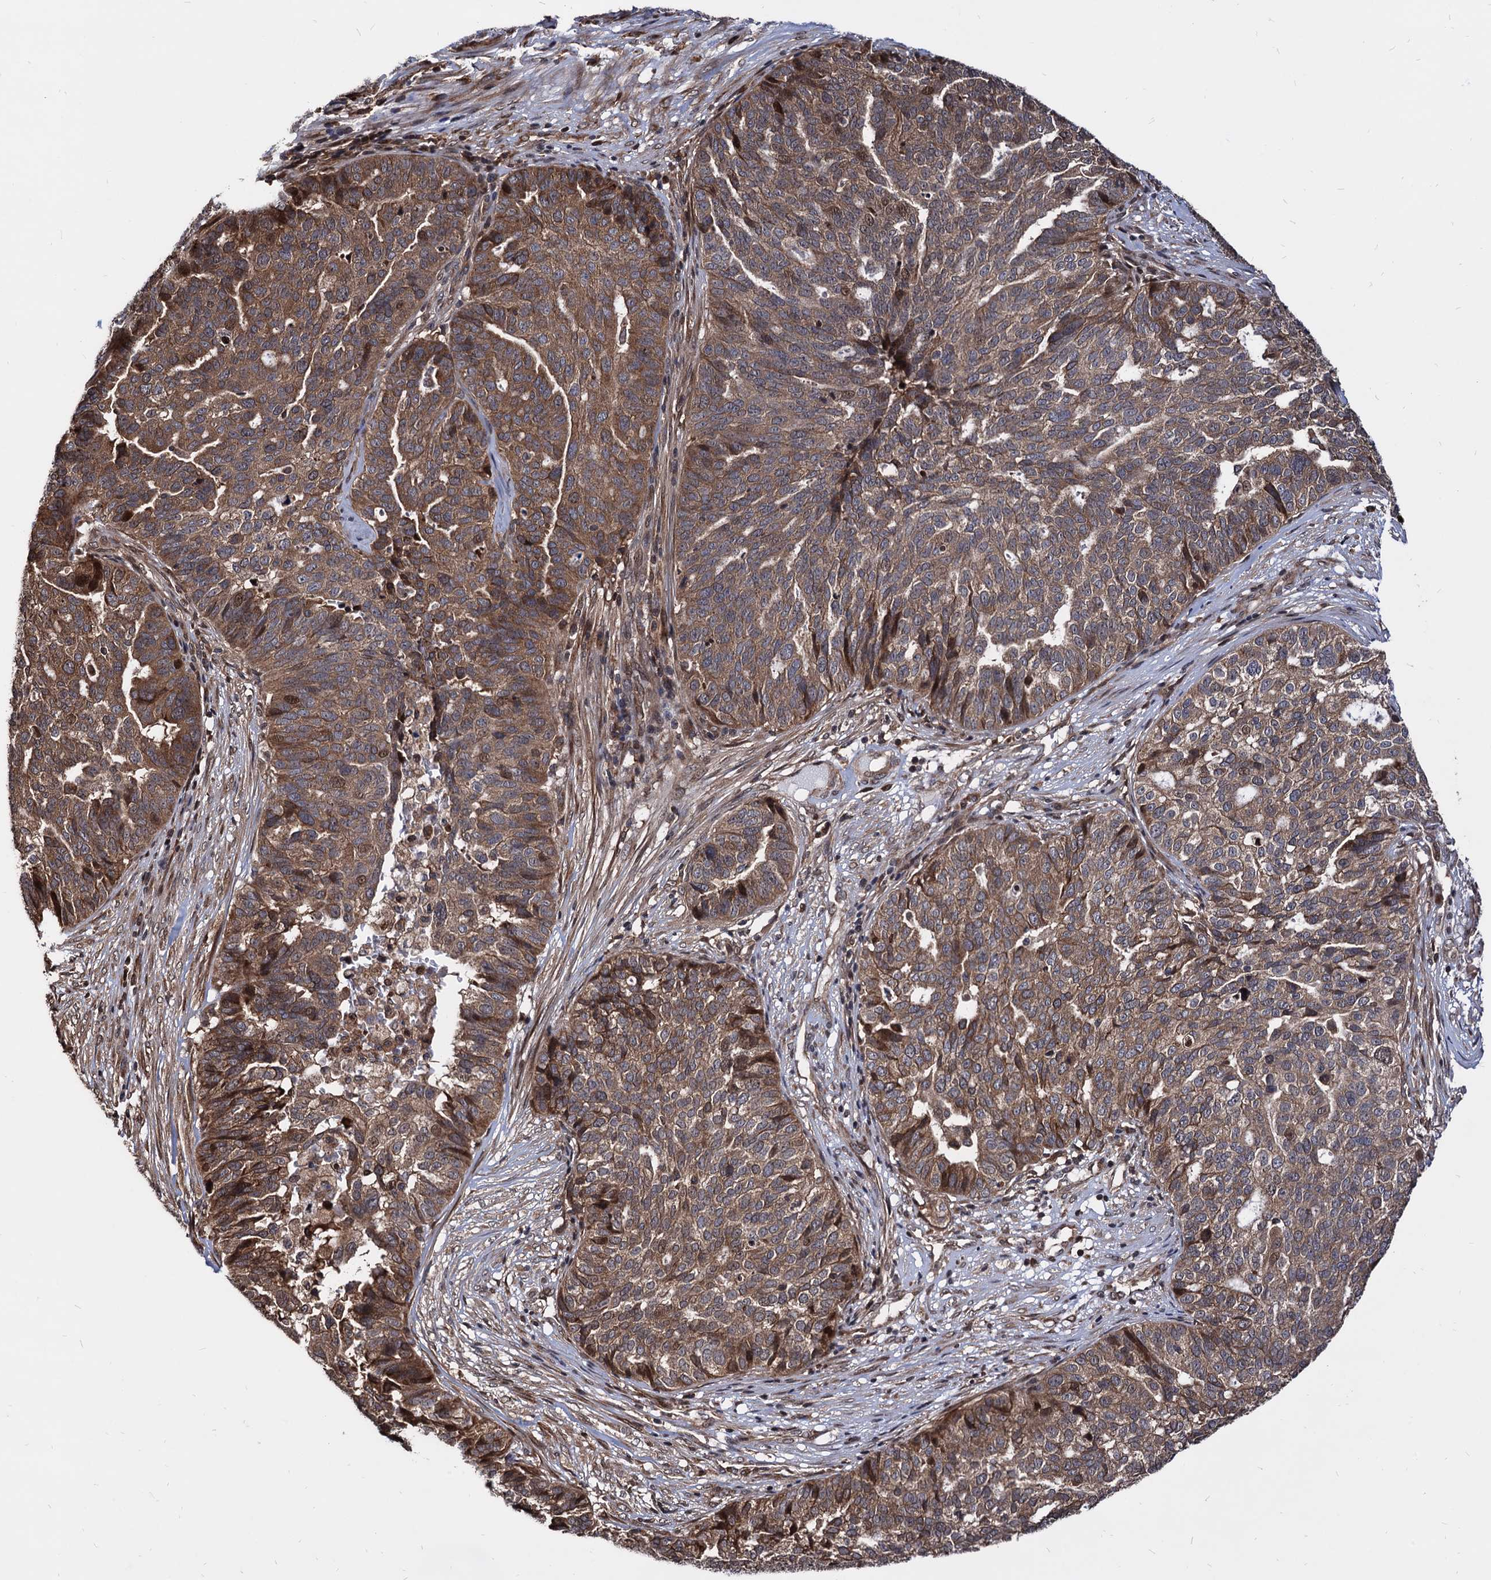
{"staining": {"intensity": "moderate", "quantity": ">75%", "location": "cytoplasmic/membranous"}, "tissue": "ovarian cancer", "cell_type": "Tumor cells", "image_type": "cancer", "snomed": [{"axis": "morphology", "description": "Cystadenocarcinoma, serous, NOS"}, {"axis": "topography", "description": "Ovary"}], "caption": "Immunohistochemical staining of ovarian cancer (serous cystadenocarcinoma) displays medium levels of moderate cytoplasmic/membranous protein staining in about >75% of tumor cells. (DAB (3,3'-diaminobenzidine) = brown stain, brightfield microscopy at high magnification).", "gene": "ANKRD12", "patient": {"sex": "female", "age": 59}}